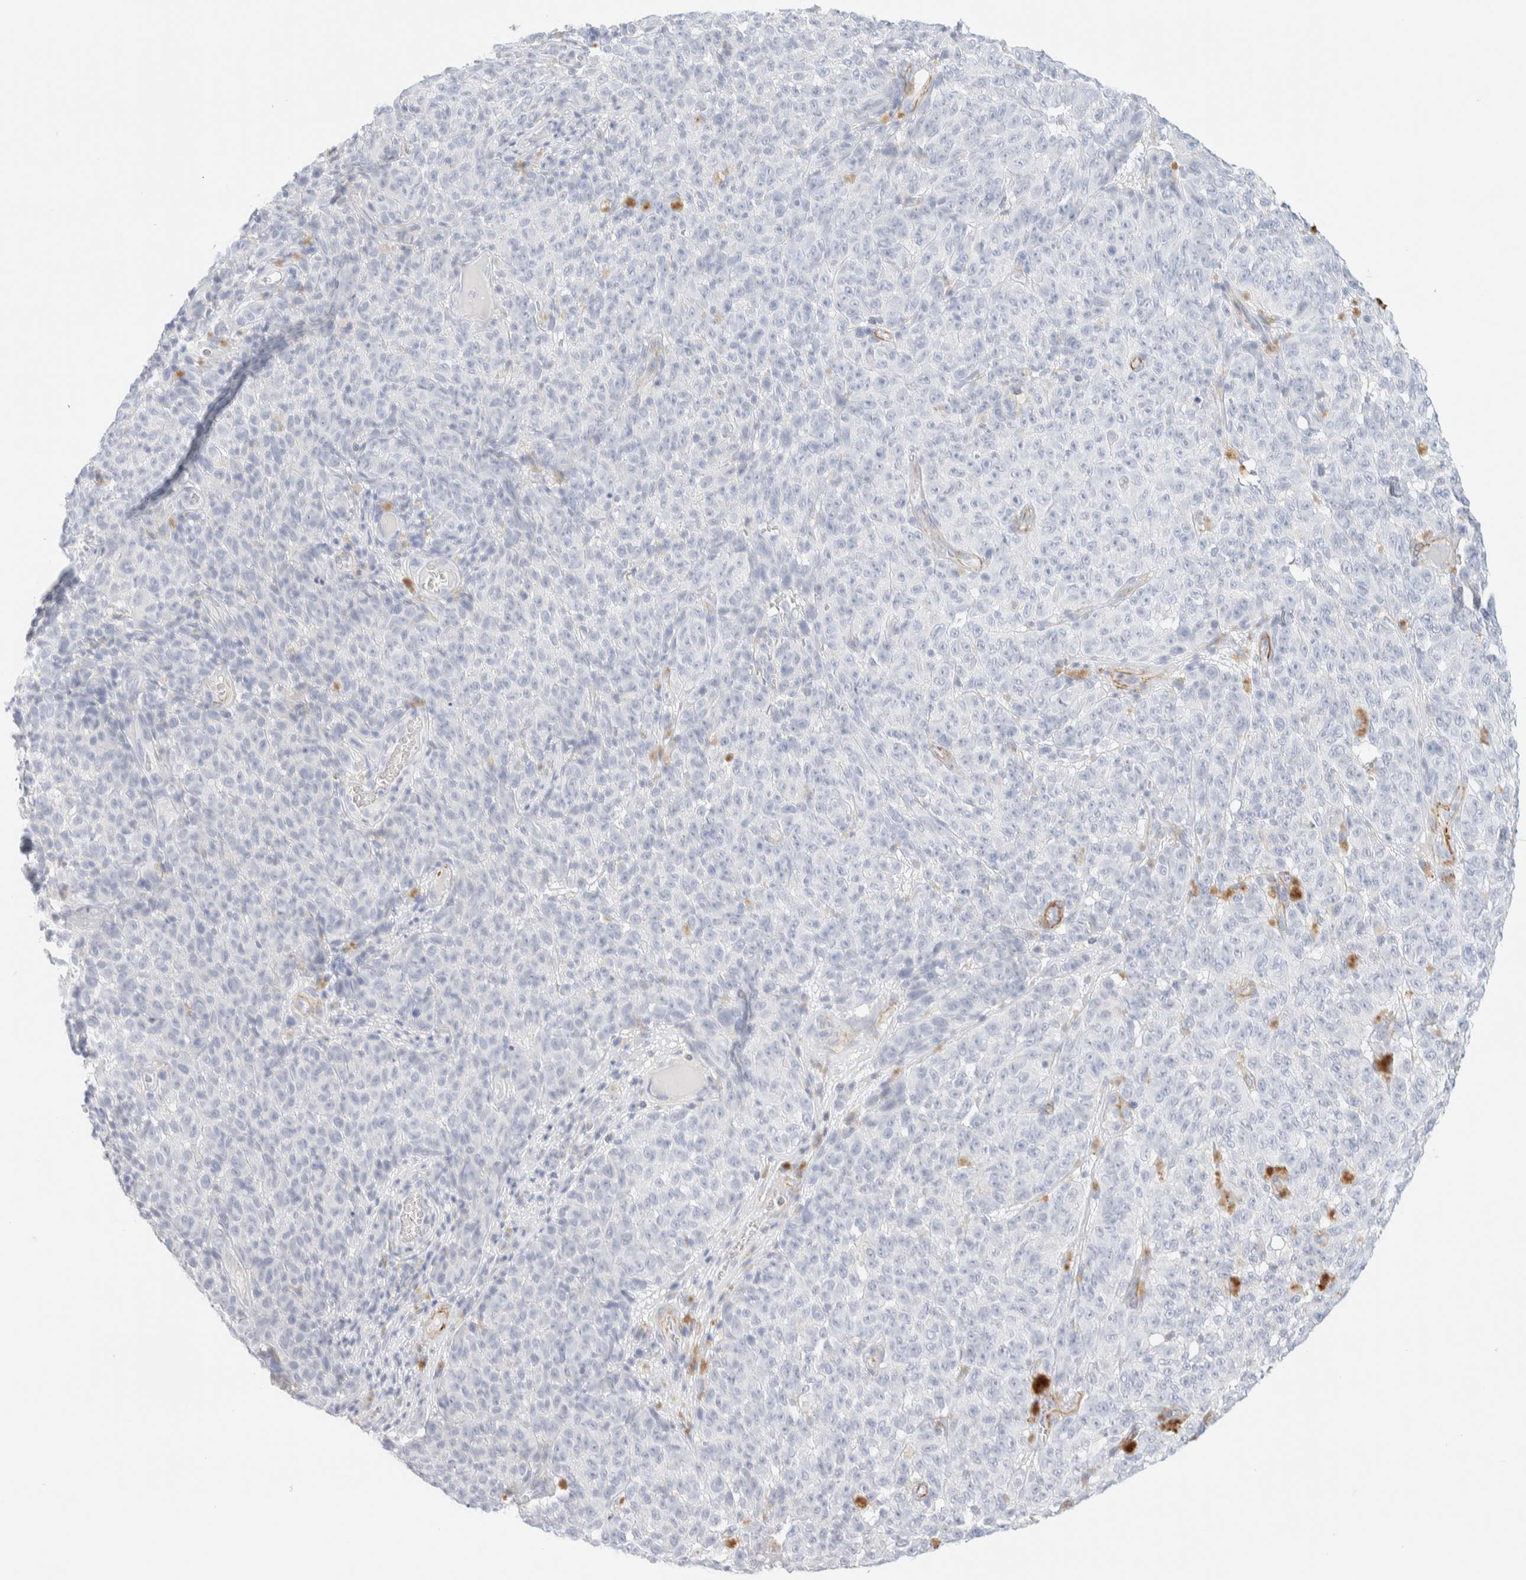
{"staining": {"intensity": "negative", "quantity": "none", "location": "none"}, "tissue": "melanoma", "cell_type": "Tumor cells", "image_type": "cancer", "snomed": [{"axis": "morphology", "description": "Malignant melanoma, NOS"}, {"axis": "topography", "description": "Skin"}], "caption": "Human melanoma stained for a protein using immunohistochemistry reveals no staining in tumor cells.", "gene": "AFMID", "patient": {"sex": "female", "age": 82}}